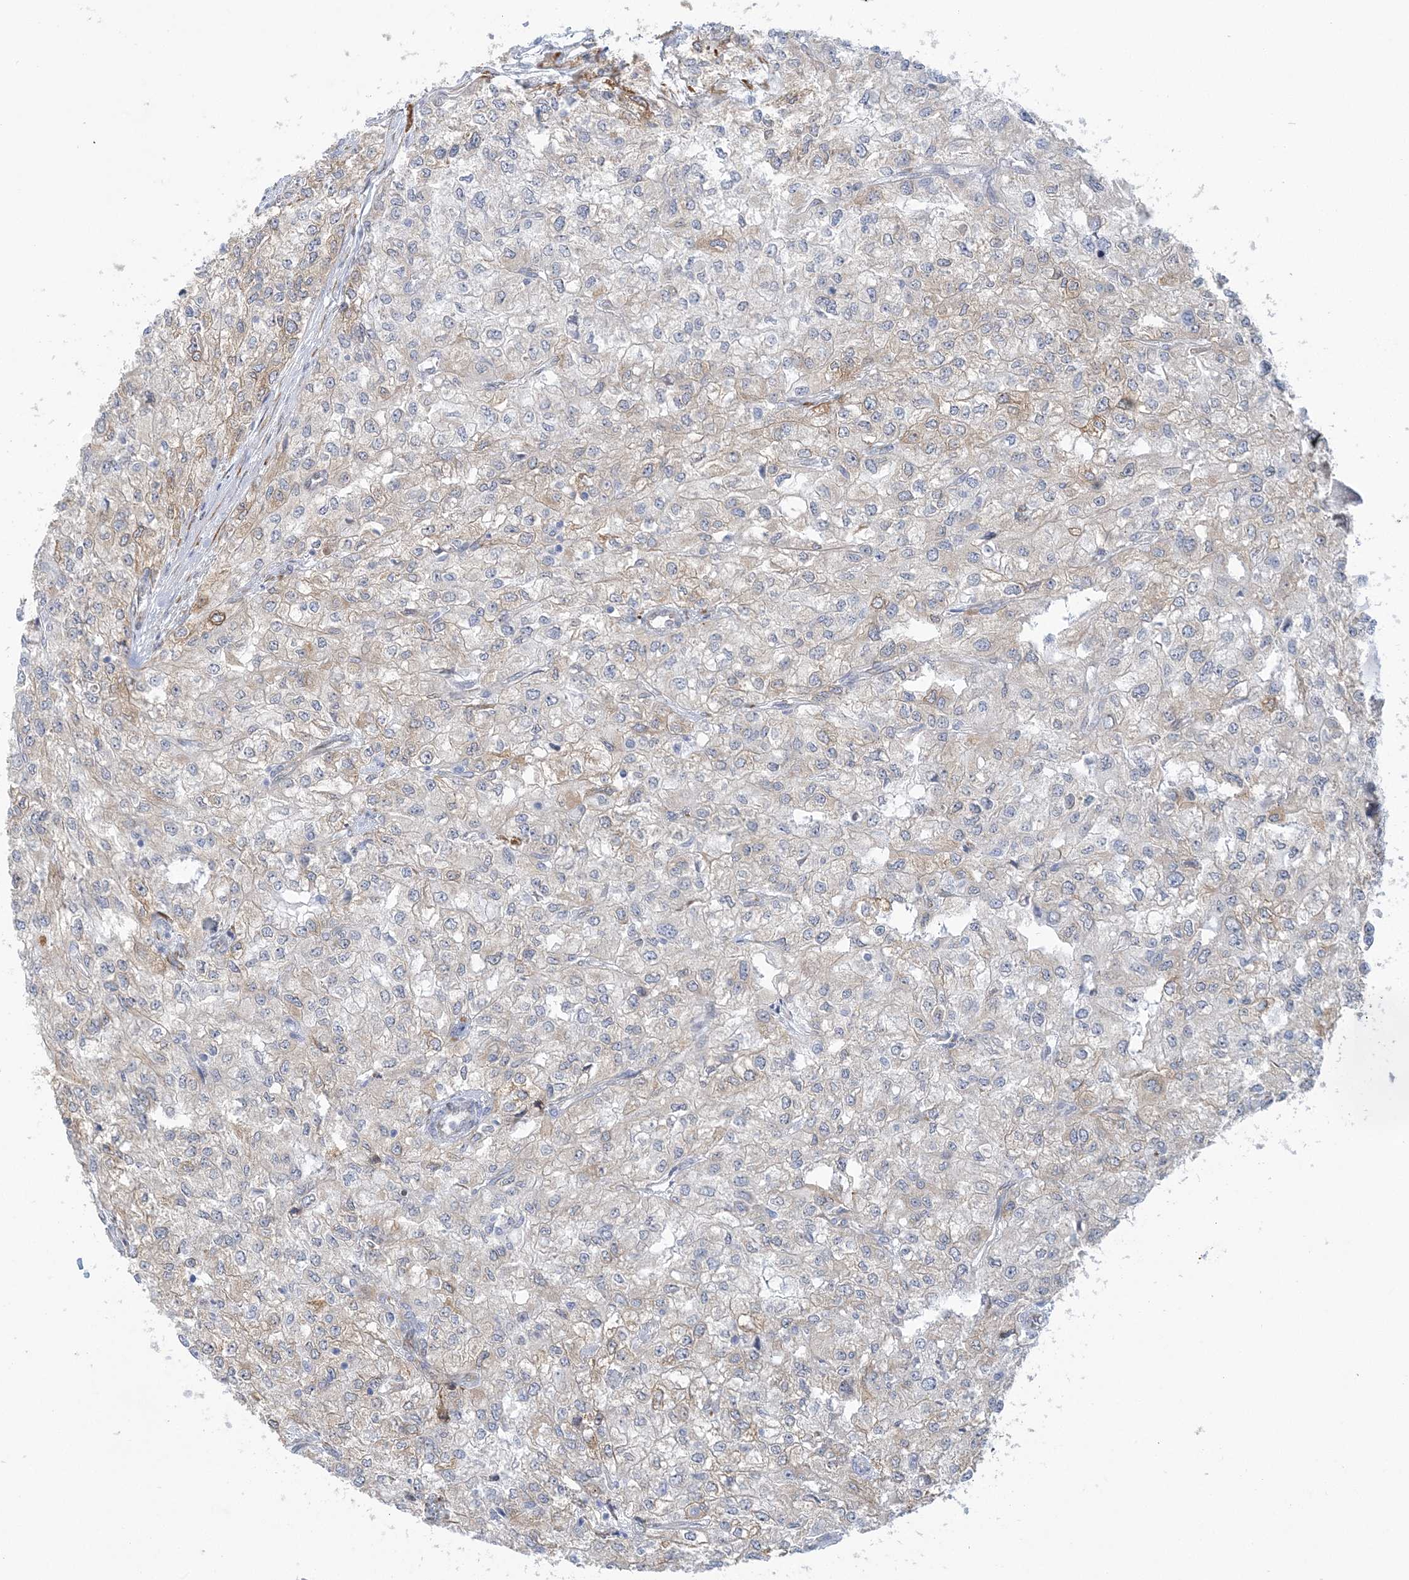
{"staining": {"intensity": "weak", "quantity": "<25%", "location": "cytoplasmic/membranous"}, "tissue": "renal cancer", "cell_type": "Tumor cells", "image_type": "cancer", "snomed": [{"axis": "morphology", "description": "Adenocarcinoma, NOS"}, {"axis": "topography", "description": "Kidney"}], "caption": "An image of renal cancer stained for a protein displays no brown staining in tumor cells.", "gene": "PLEKHG4B", "patient": {"sex": "female", "age": 54}}